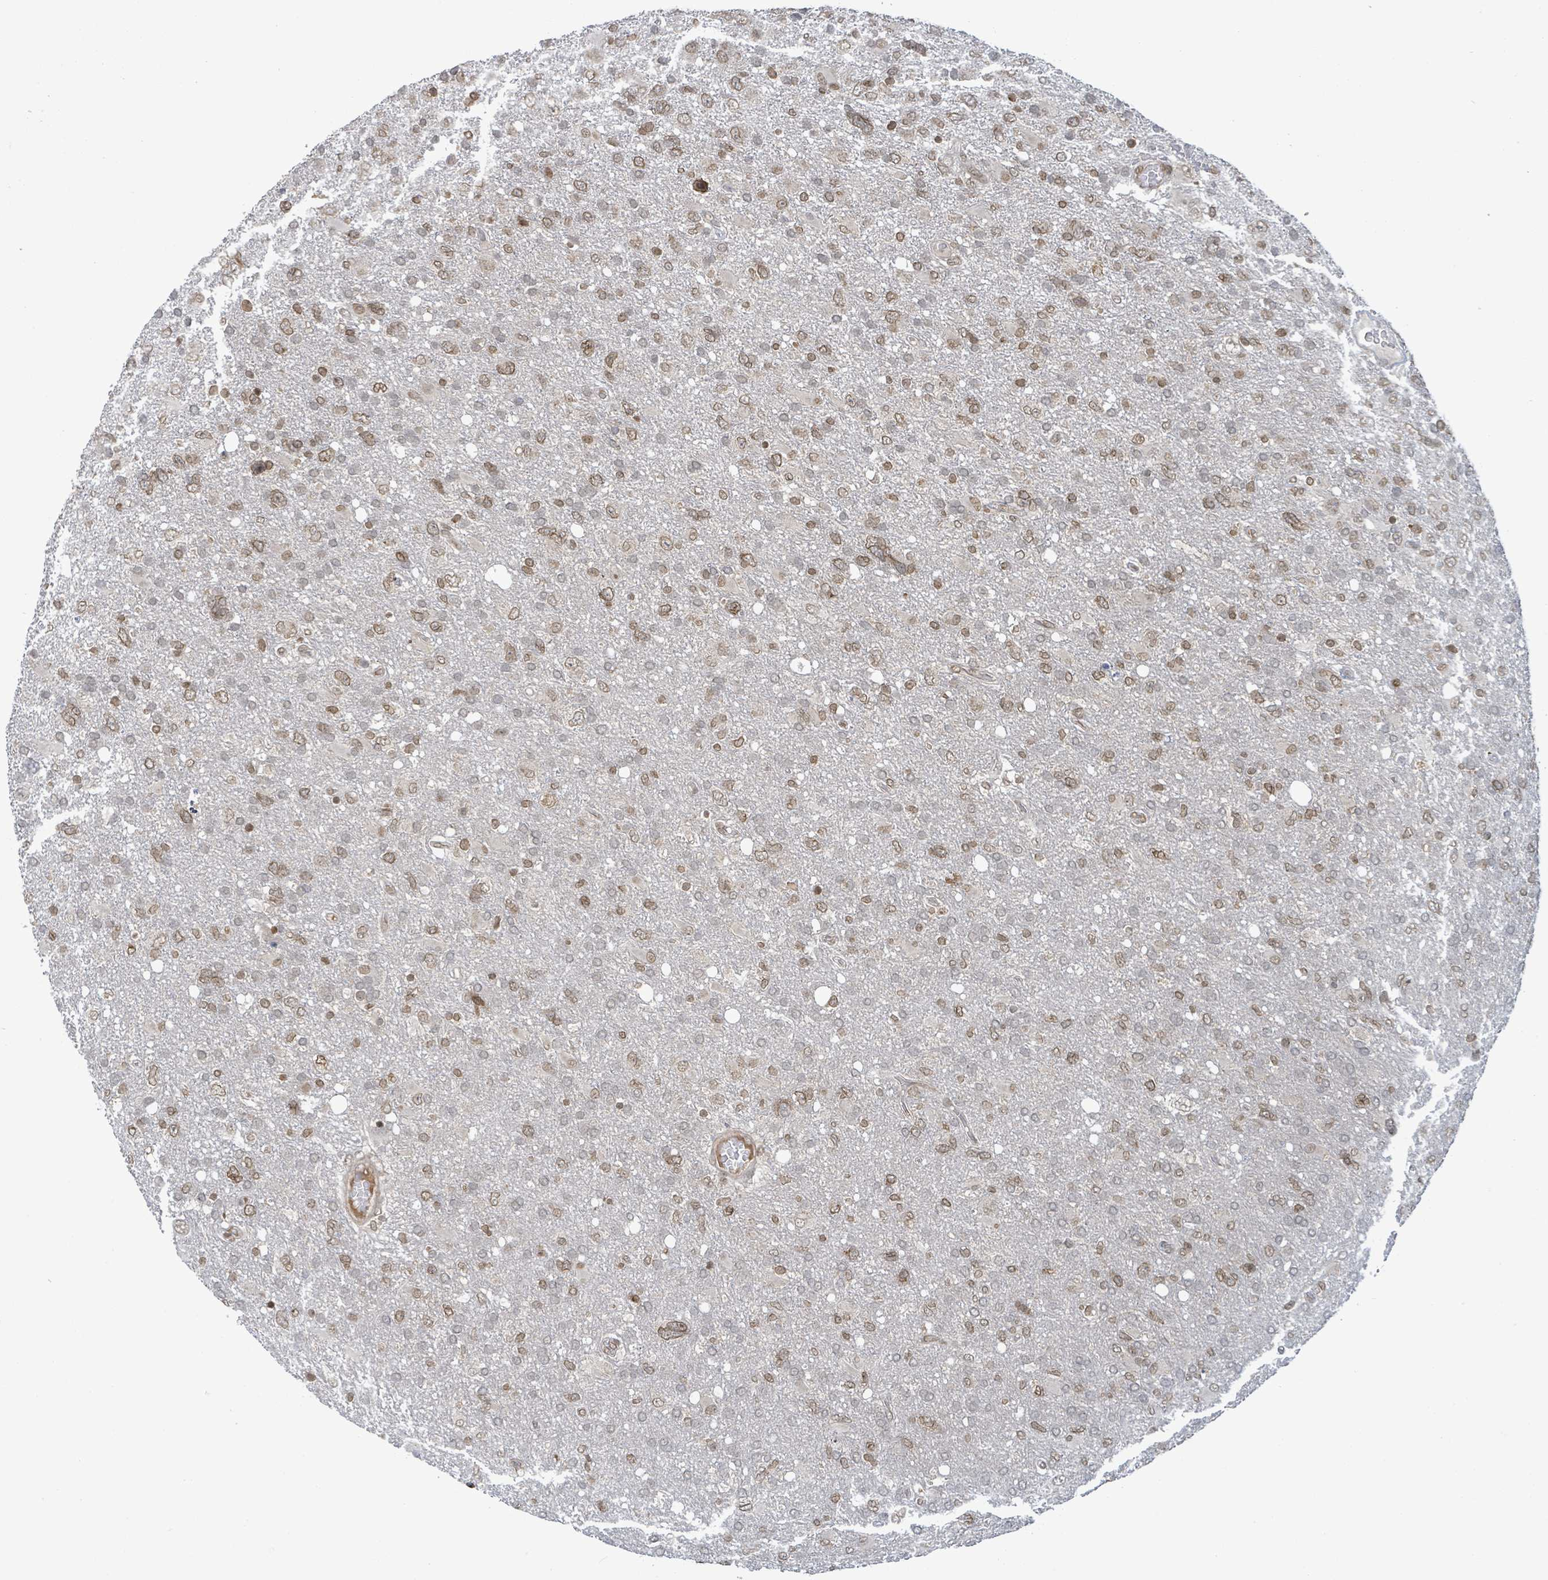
{"staining": {"intensity": "moderate", "quantity": ">75%", "location": "nuclear"}, "tissue": "glioma", "cell_type": "Tumor cells", "image_type": "cancer", "snomed": [{"axis": "morphology", "description": "Glioma, malignant, High grade"}, {"axis": "topography", "description": "Brain"}], "caption": "This is a micrograph of IHC staining of glioma, which shows moderate positivity in the nuclear of tumor cells.", "gene": "SBF2", "patient": {"sex": "male", "age": 61}}